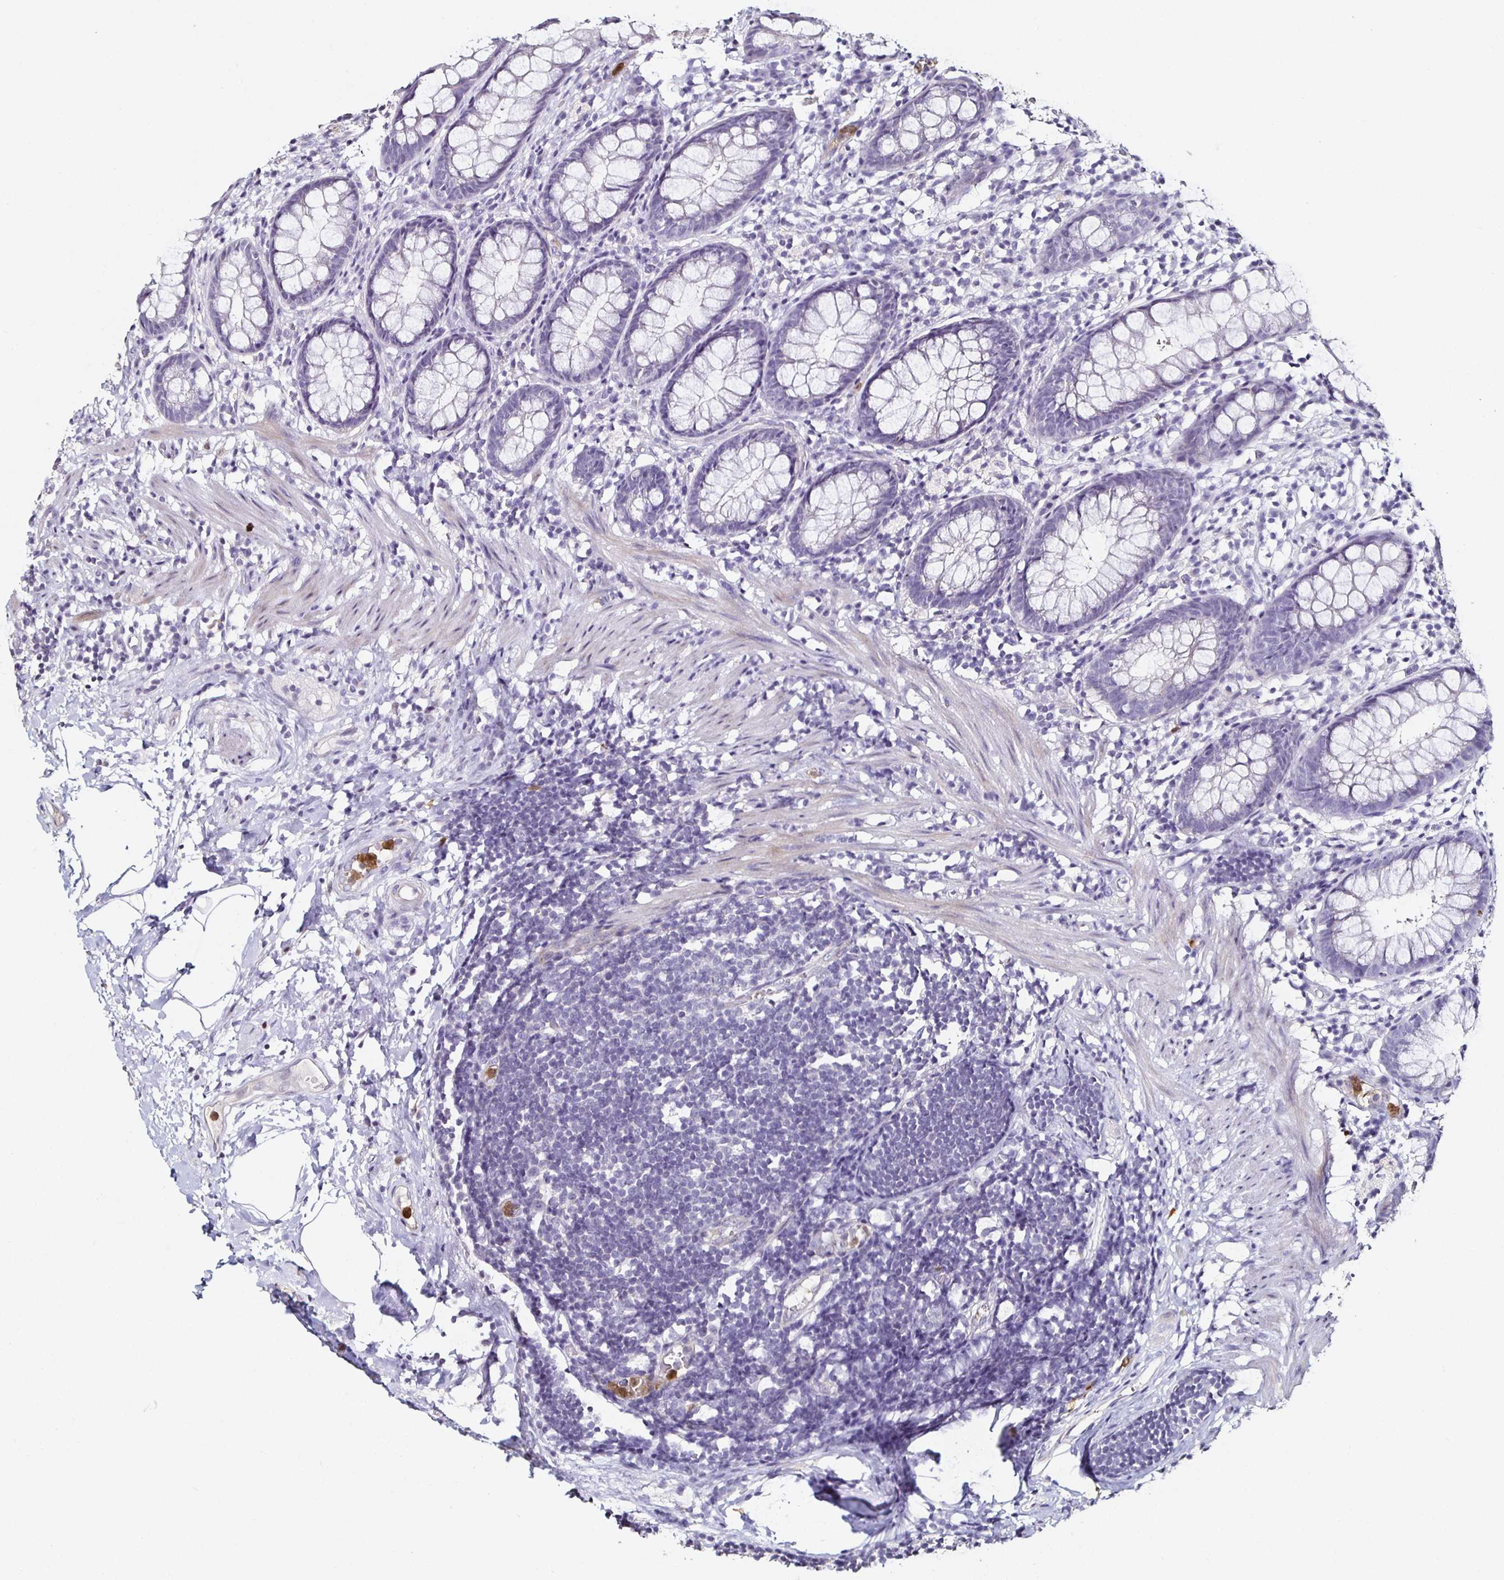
{"staining": {"intensity": "negative", "quantity": "none", "location": "none"}, "tissue": "rectum", "cell_type": "Glandular cells", "image_type": "normal", "snomed": [{"axis": "morphology", "description": "Normal tissue, NOS"}, {"axis": "topography", "description": "Rectum"}], "caption": "A photomicrograph of rectum stained for a protein reveals no brown staining in glandular cells. The staining was performed using DAB to visualize the protein expression in brown, while the nuclei were stained in blue with hematoxylin (Magnification: 20x).", "gene": "TLR4", "patient": {"sex": "female", "age": 62}}